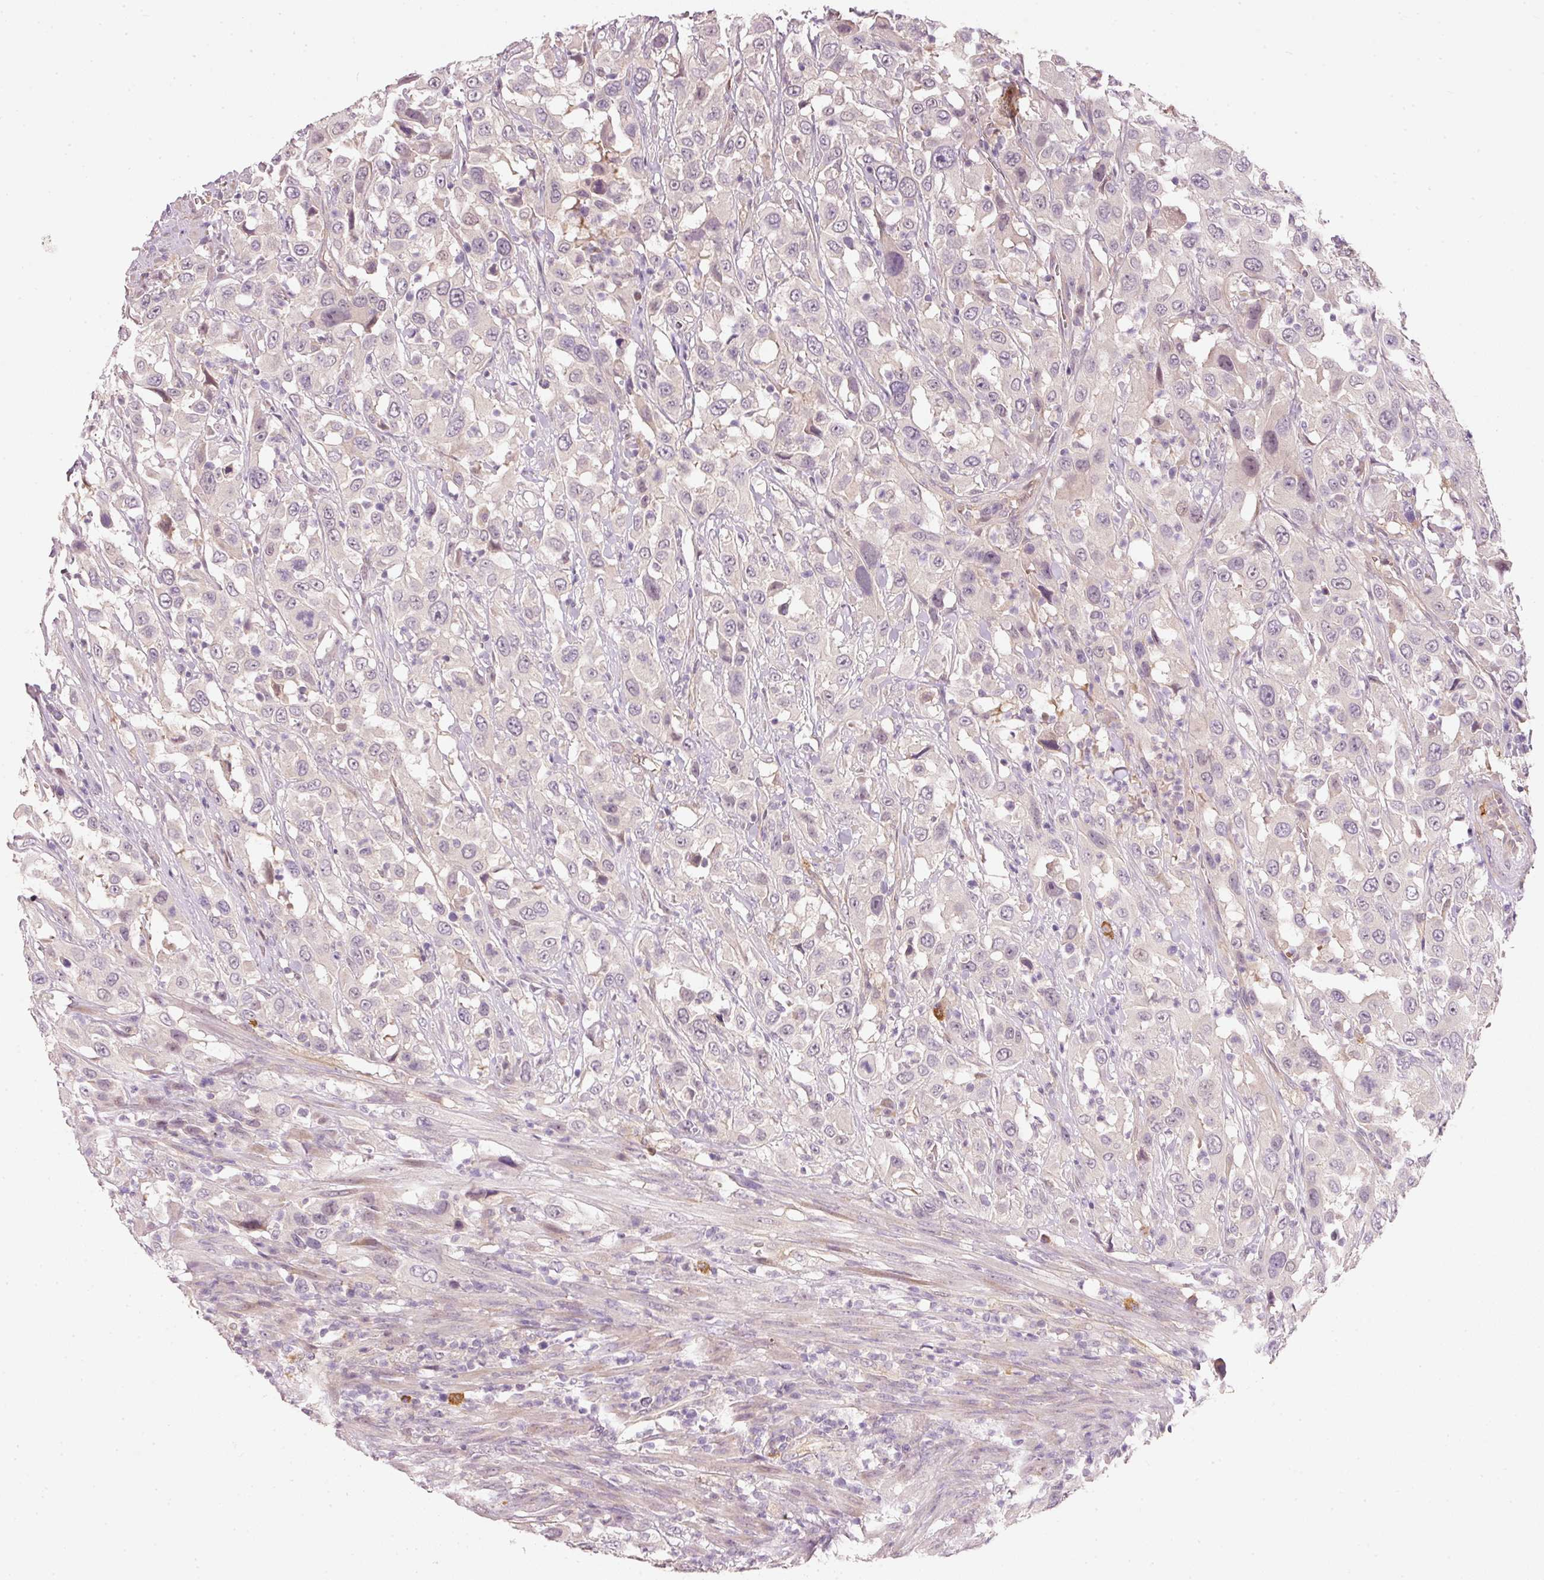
{"staining": {"intensity": "negative", "quantity": "none", "location": "none"}, "tissue": "urothelial cancer", "cell_type": "Tumor cells", "image_type": "cancer", "snomed": [{"axis": "morphology", "description": "Urothelial carcinoma, High grade"}, {"axis": "topography", "description": "Urinary bladder"}], "caption": "DAB (3,3'-diaminobenzidine) immunohistochemical staining of human urothelial cancer demonstrates no significant expression in tumor cells.", "gene": "RGL2", "patient": {"sex": "male", "age": 61}}